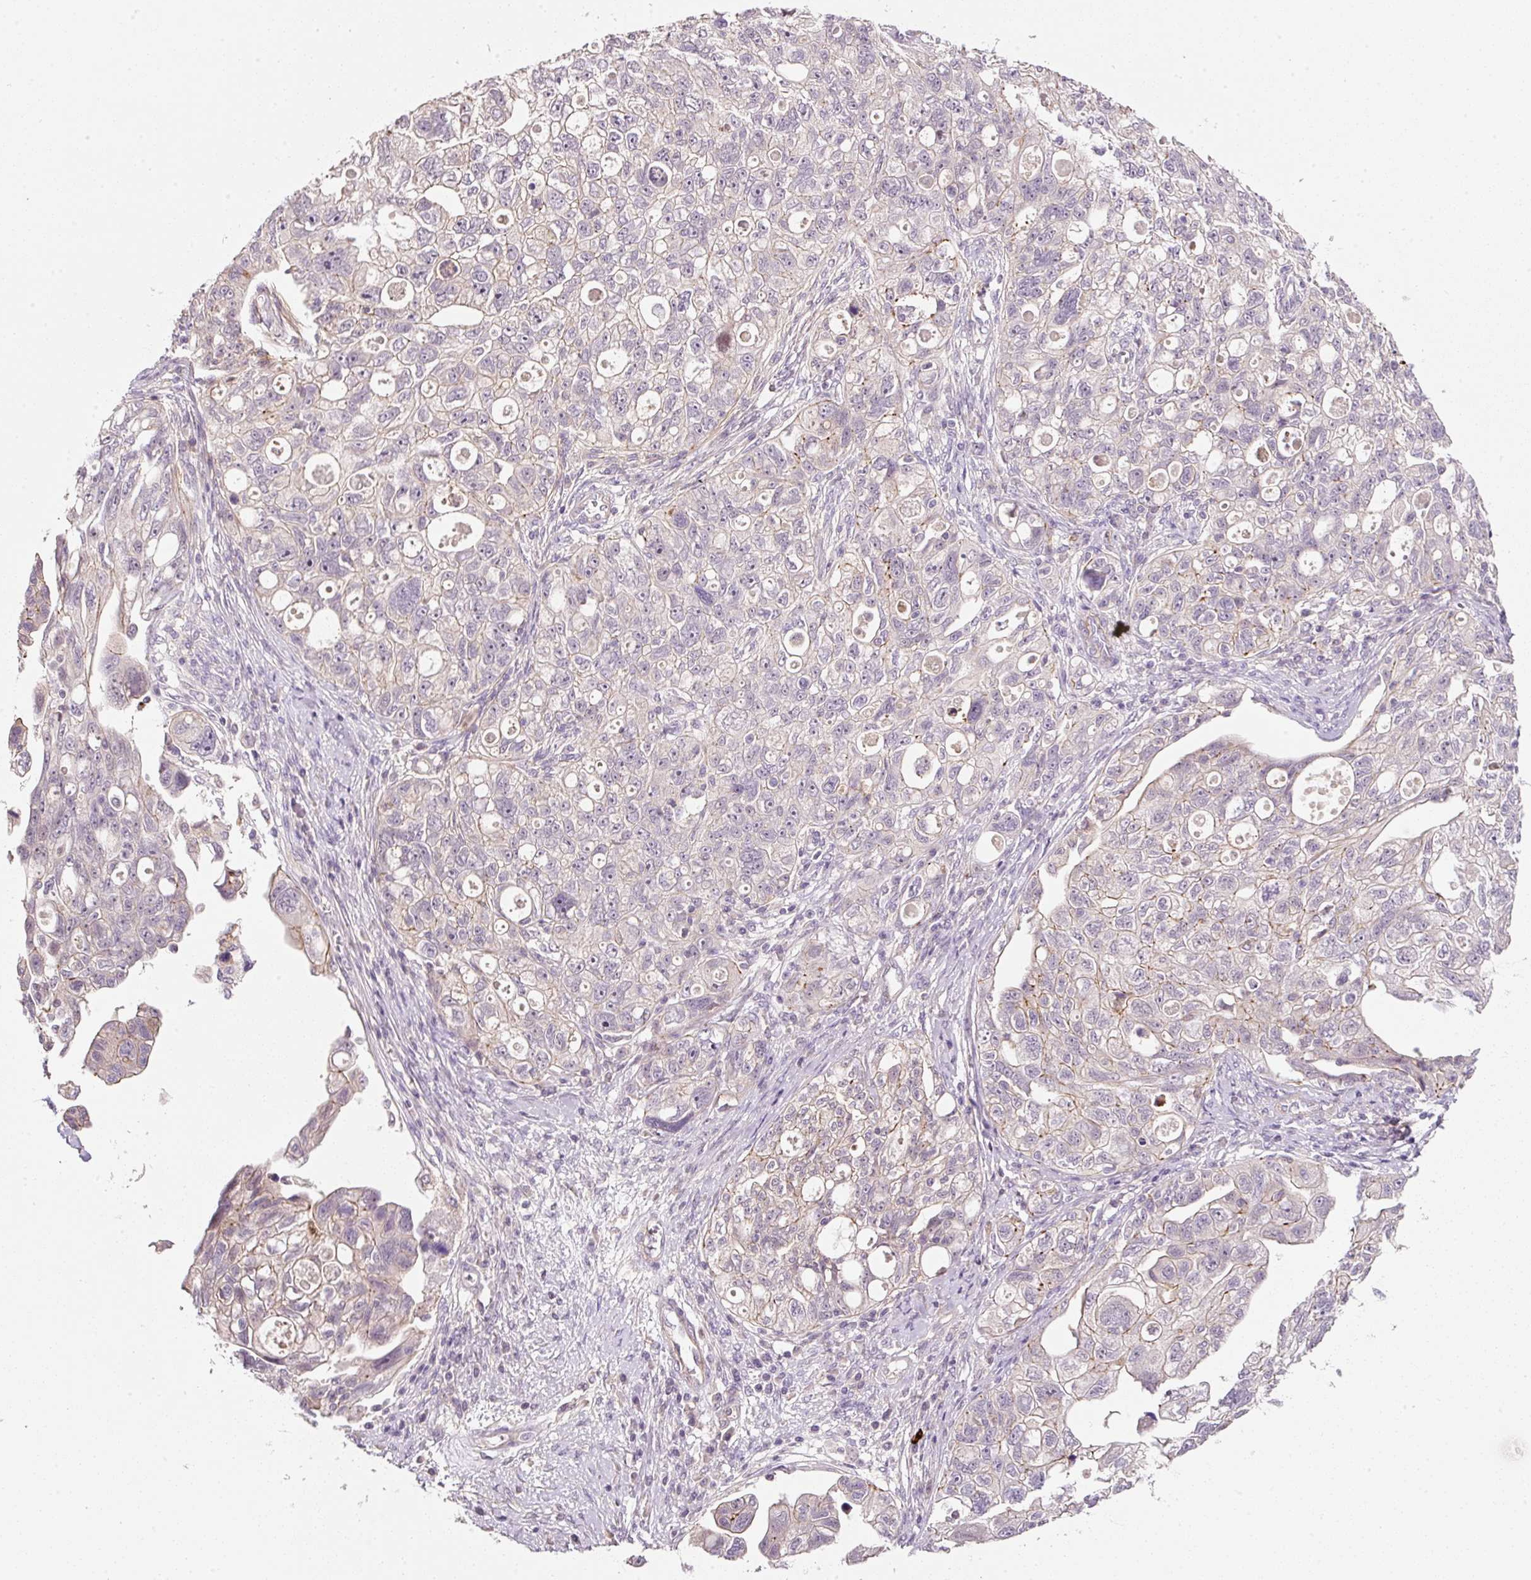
{"staining": {"intensity": "moderate", "quantity": "<25%", "location": "cytoplasmic/membranous"}, "tissue": "ovarian cancer", "cell_type": "Tumor cells", "image_type": "cancer", "snomed": [{"axis": "morphology", "description": "Carcinoma, NOS"}, {"axis": "morphology", "description": "Cystadenocarcinoma, serous, NOS"}, {"axis": "topography", "description": "Ovary"}], "caption": "Immunohistochemistry (IHC) of ovarian carcinoma displays low levels of moderate cytoplasmic/membranous expression in approximately <25% of tumor cells.", "gene": "TIRAP", "patient": {"sex": "female", "age": 69}}